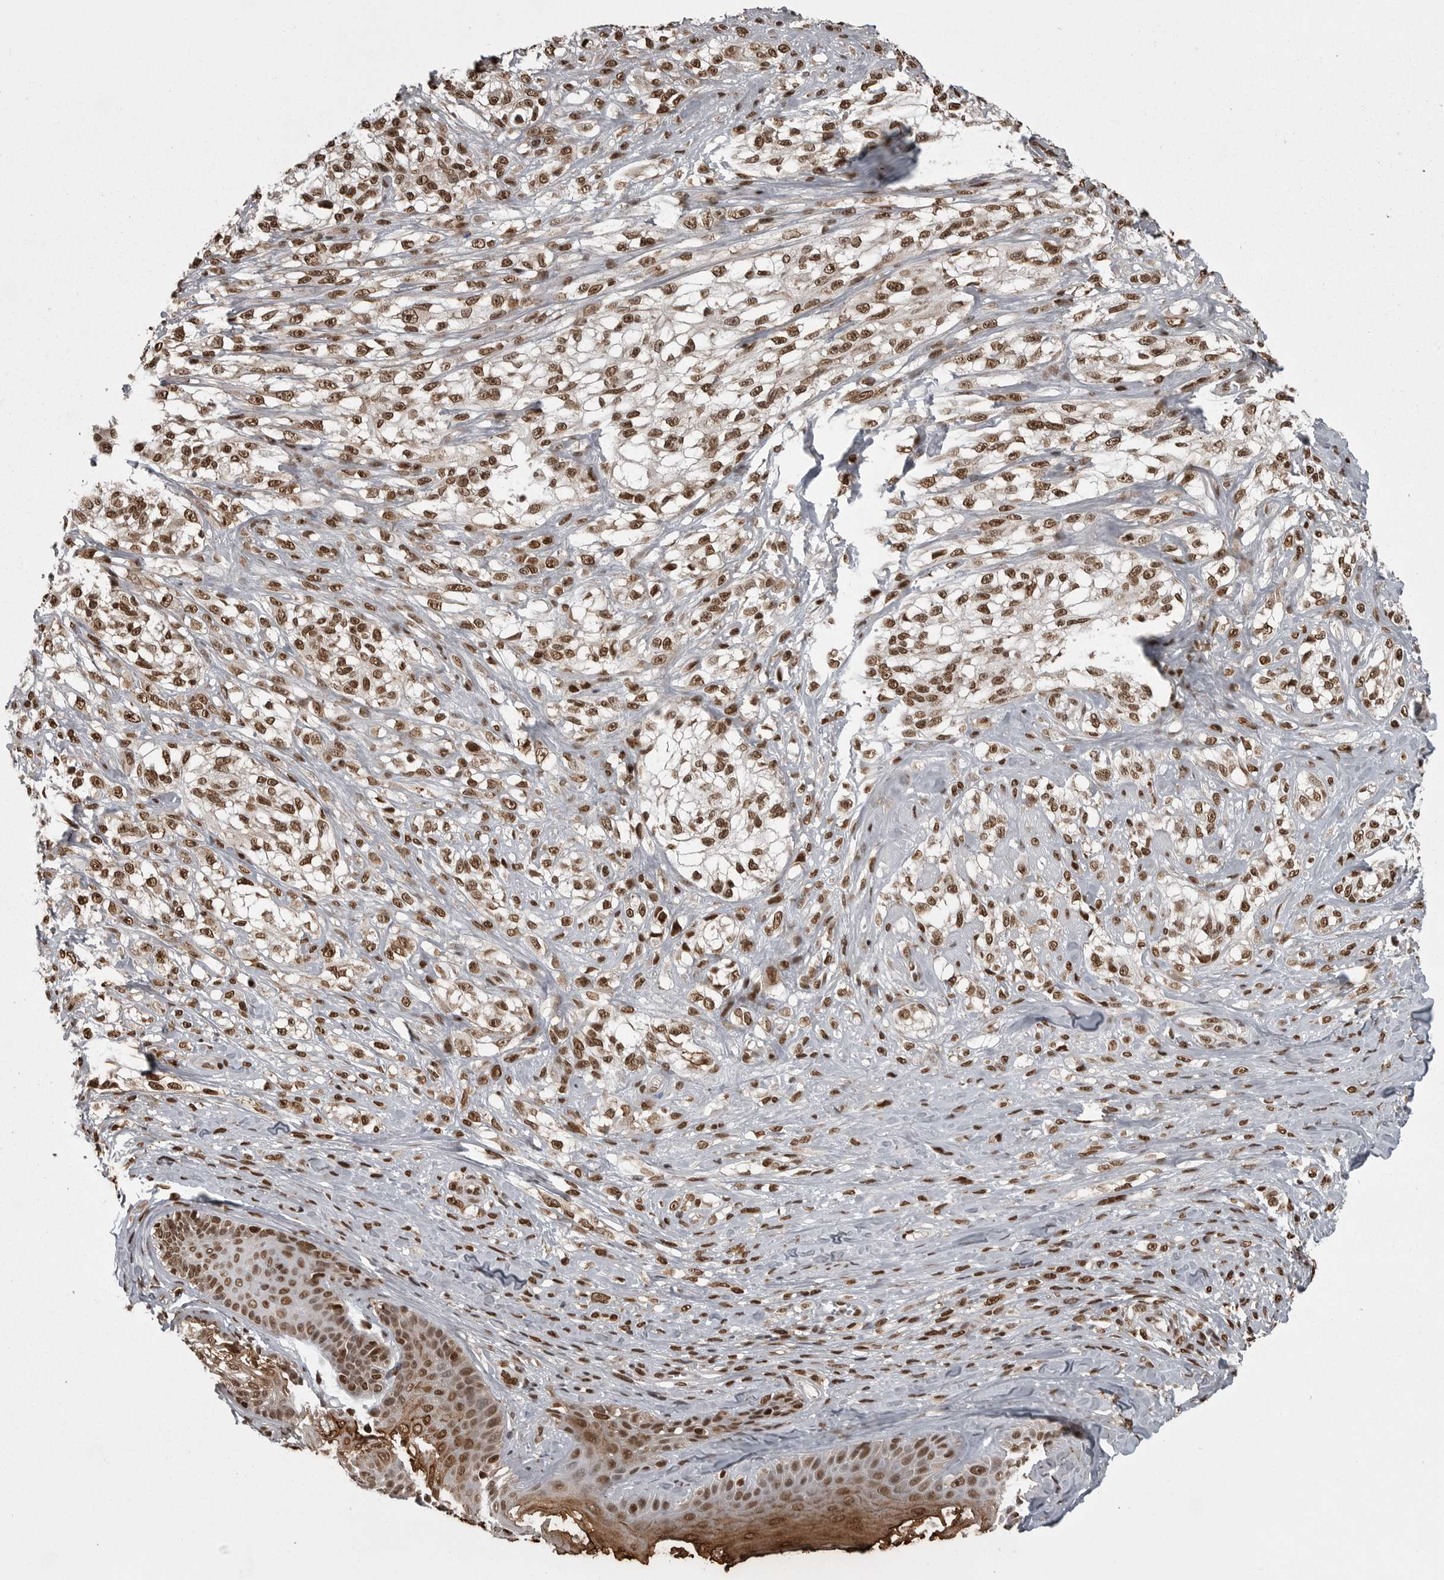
{"staining": {"intensity": "moderate", "quantity": ">75%", "location": "nuclear"}, "tissue": "melanoma", "cell_type": "Tumor cells", "image_type": "cancer", "snomed": [{"axis": "morphology", "description": "Malignant melanoma, NOS"}, {"axis": "topography", "description": "Skin of head"}], "caption": "Moderate nuclear expression for a protein is identified in about >75% of tumor cells of malignant melanoma using IHC.", "gene": "YAF2", "patient": {"sex": "male", "age": 83}}